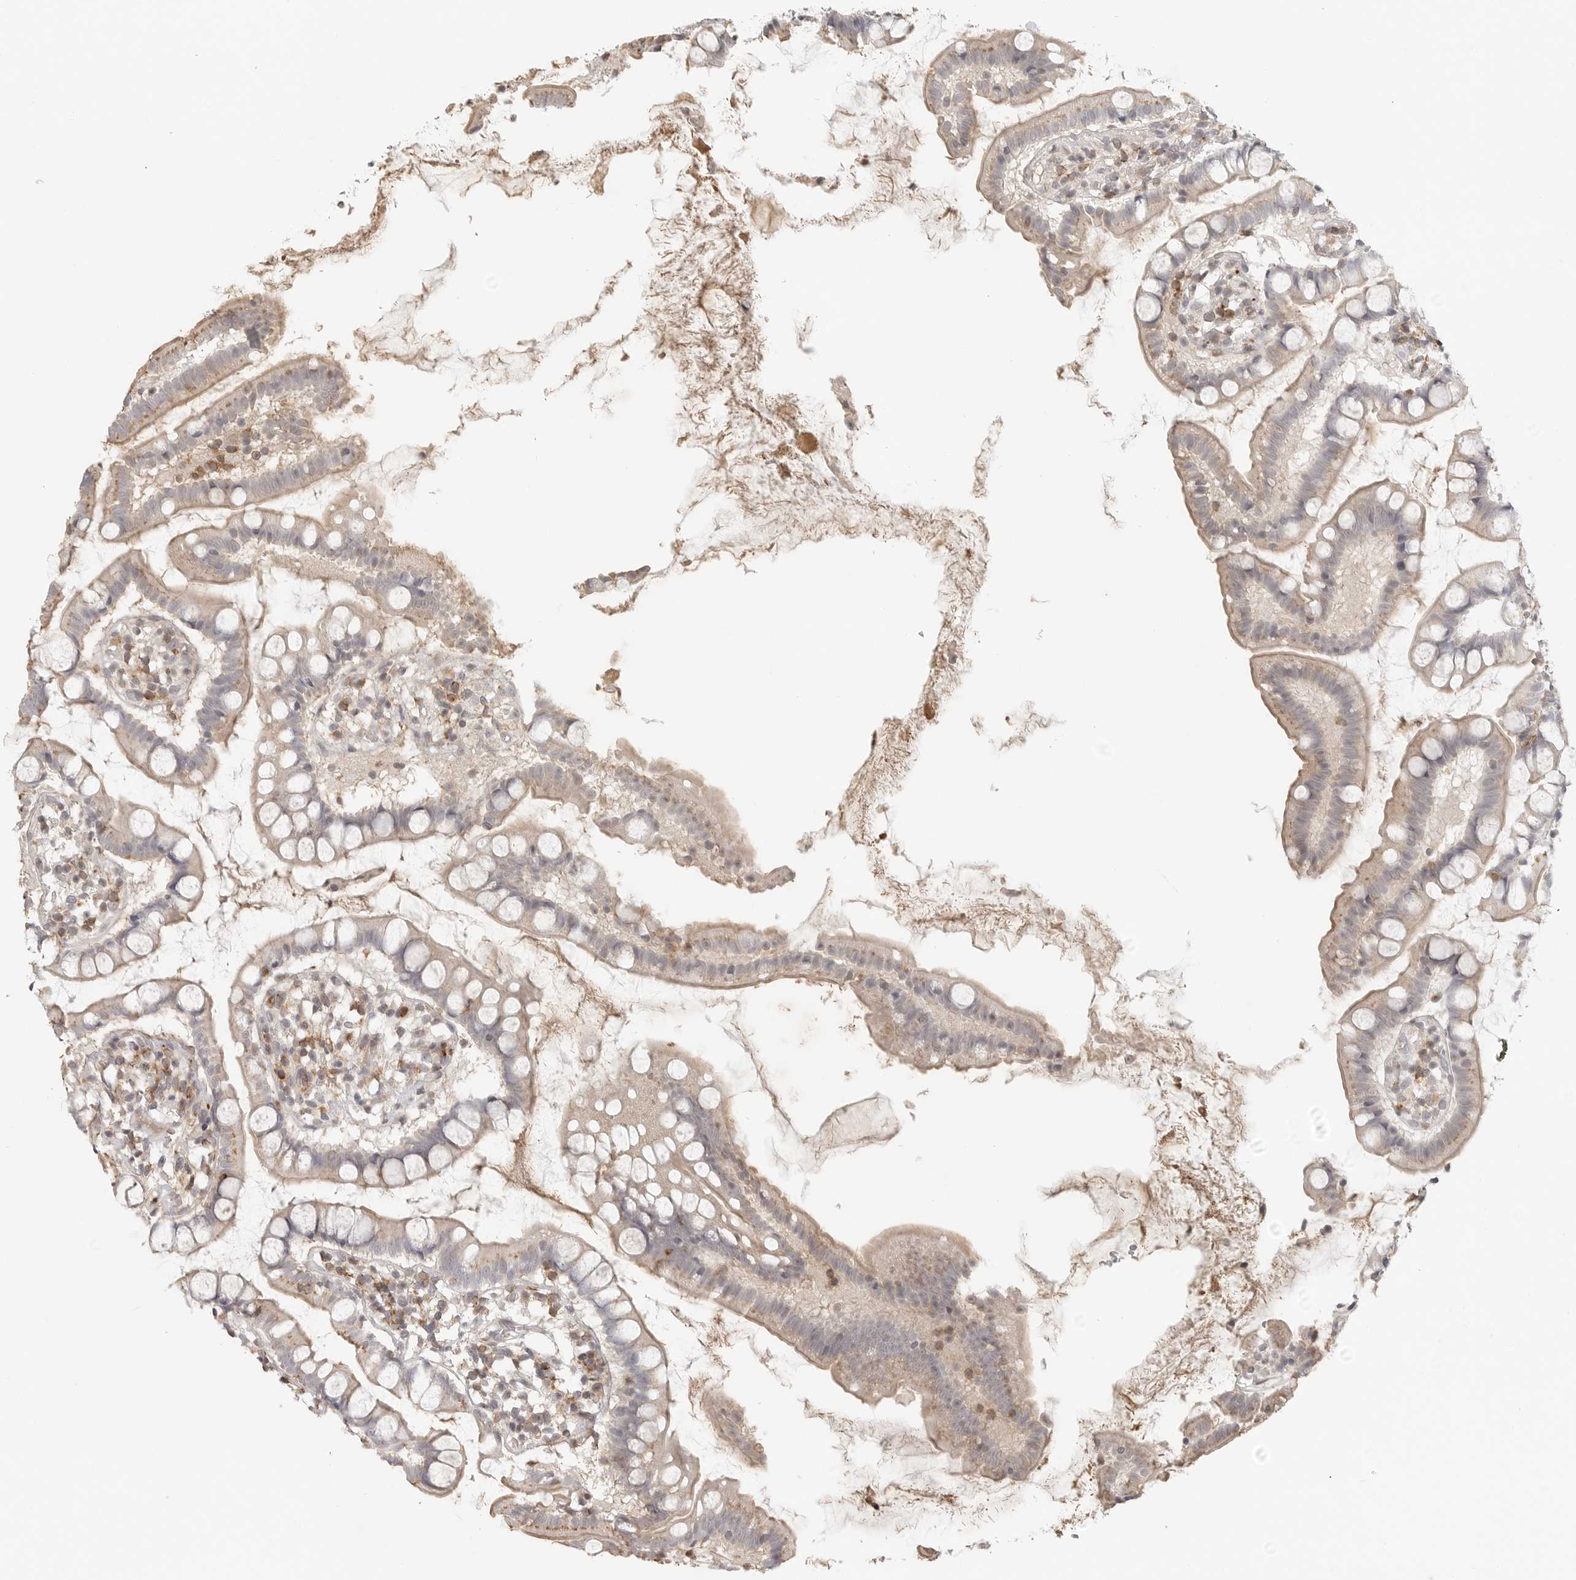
{"staining": {"intensity": "weak", "quantity": "<25%", "location": "cytoplasmic/membranous"}, "tissue": "small intestine", "cell_type": "Glandular cells", "image_type": "normal", "snomed": [{"axis": "morphology", "description": "Normal tissue, NOS"}, {"axis": "topography", "description": "Small intestine"}], "caption": "Protein analysis of normal small intestine shows no significant expression in glandular cells.", "gene": "SH3KBP1", "patient": {"sex": "female", "age": 84}}